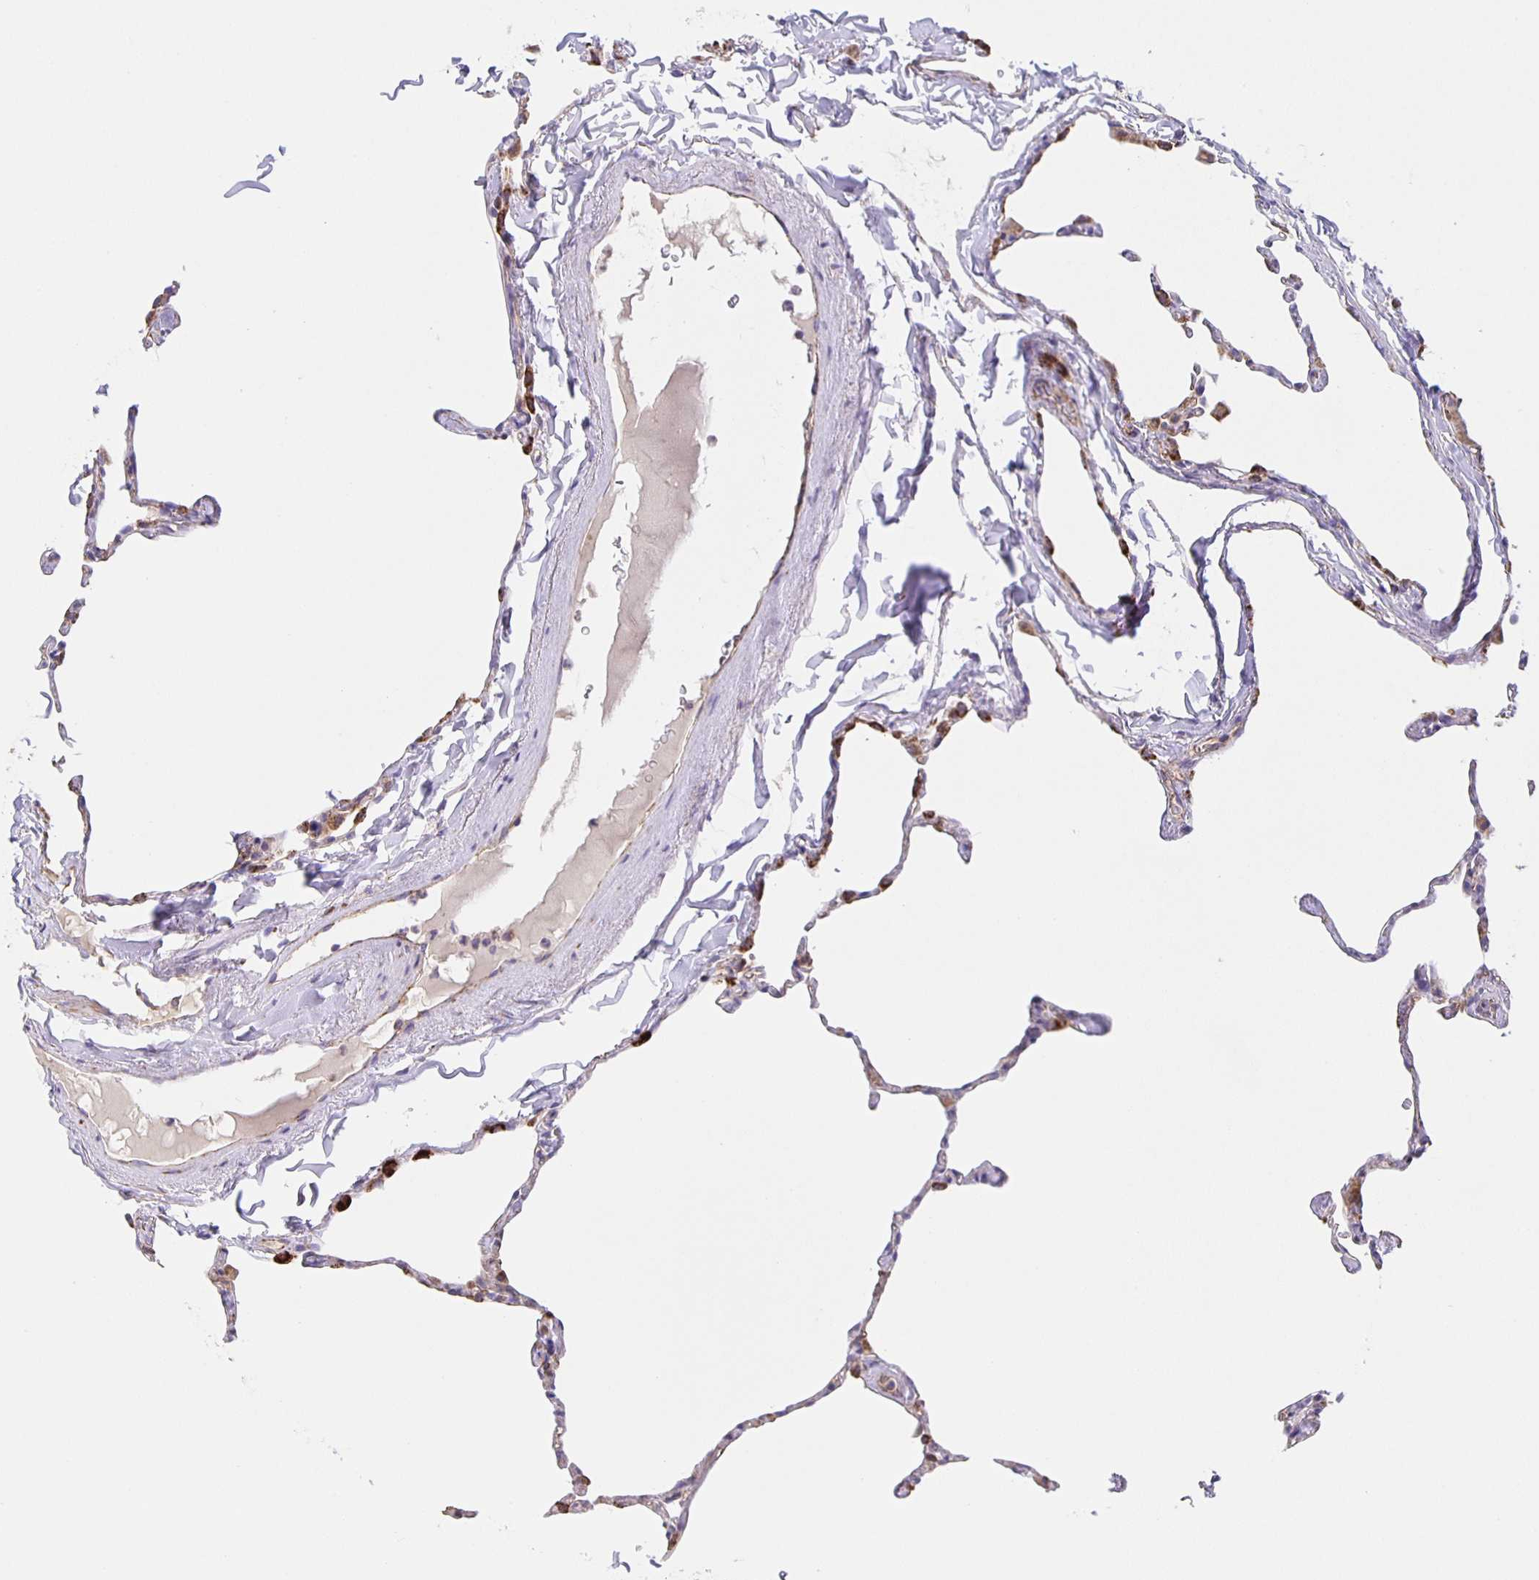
{"staining": {"intensity": "strong", "quantity": "25%-75%", "location": "cytoplasmic/membranous"}, "tissue": "lung", "cell_type": "Alveolar cells", "image_type": "normal", "snomed": [{"axis": "morphology", "description": "Normal tissue, NOS"}, {"axis": "topography", "description": "Lung"}], "caption": "A photomicrograph of human lung stained for a protein shows strong cytoplasmic/membranous brown staining in alveolar cells.", "gene": "JMJD4", "patient": {"sex": "male", "age": 65}}